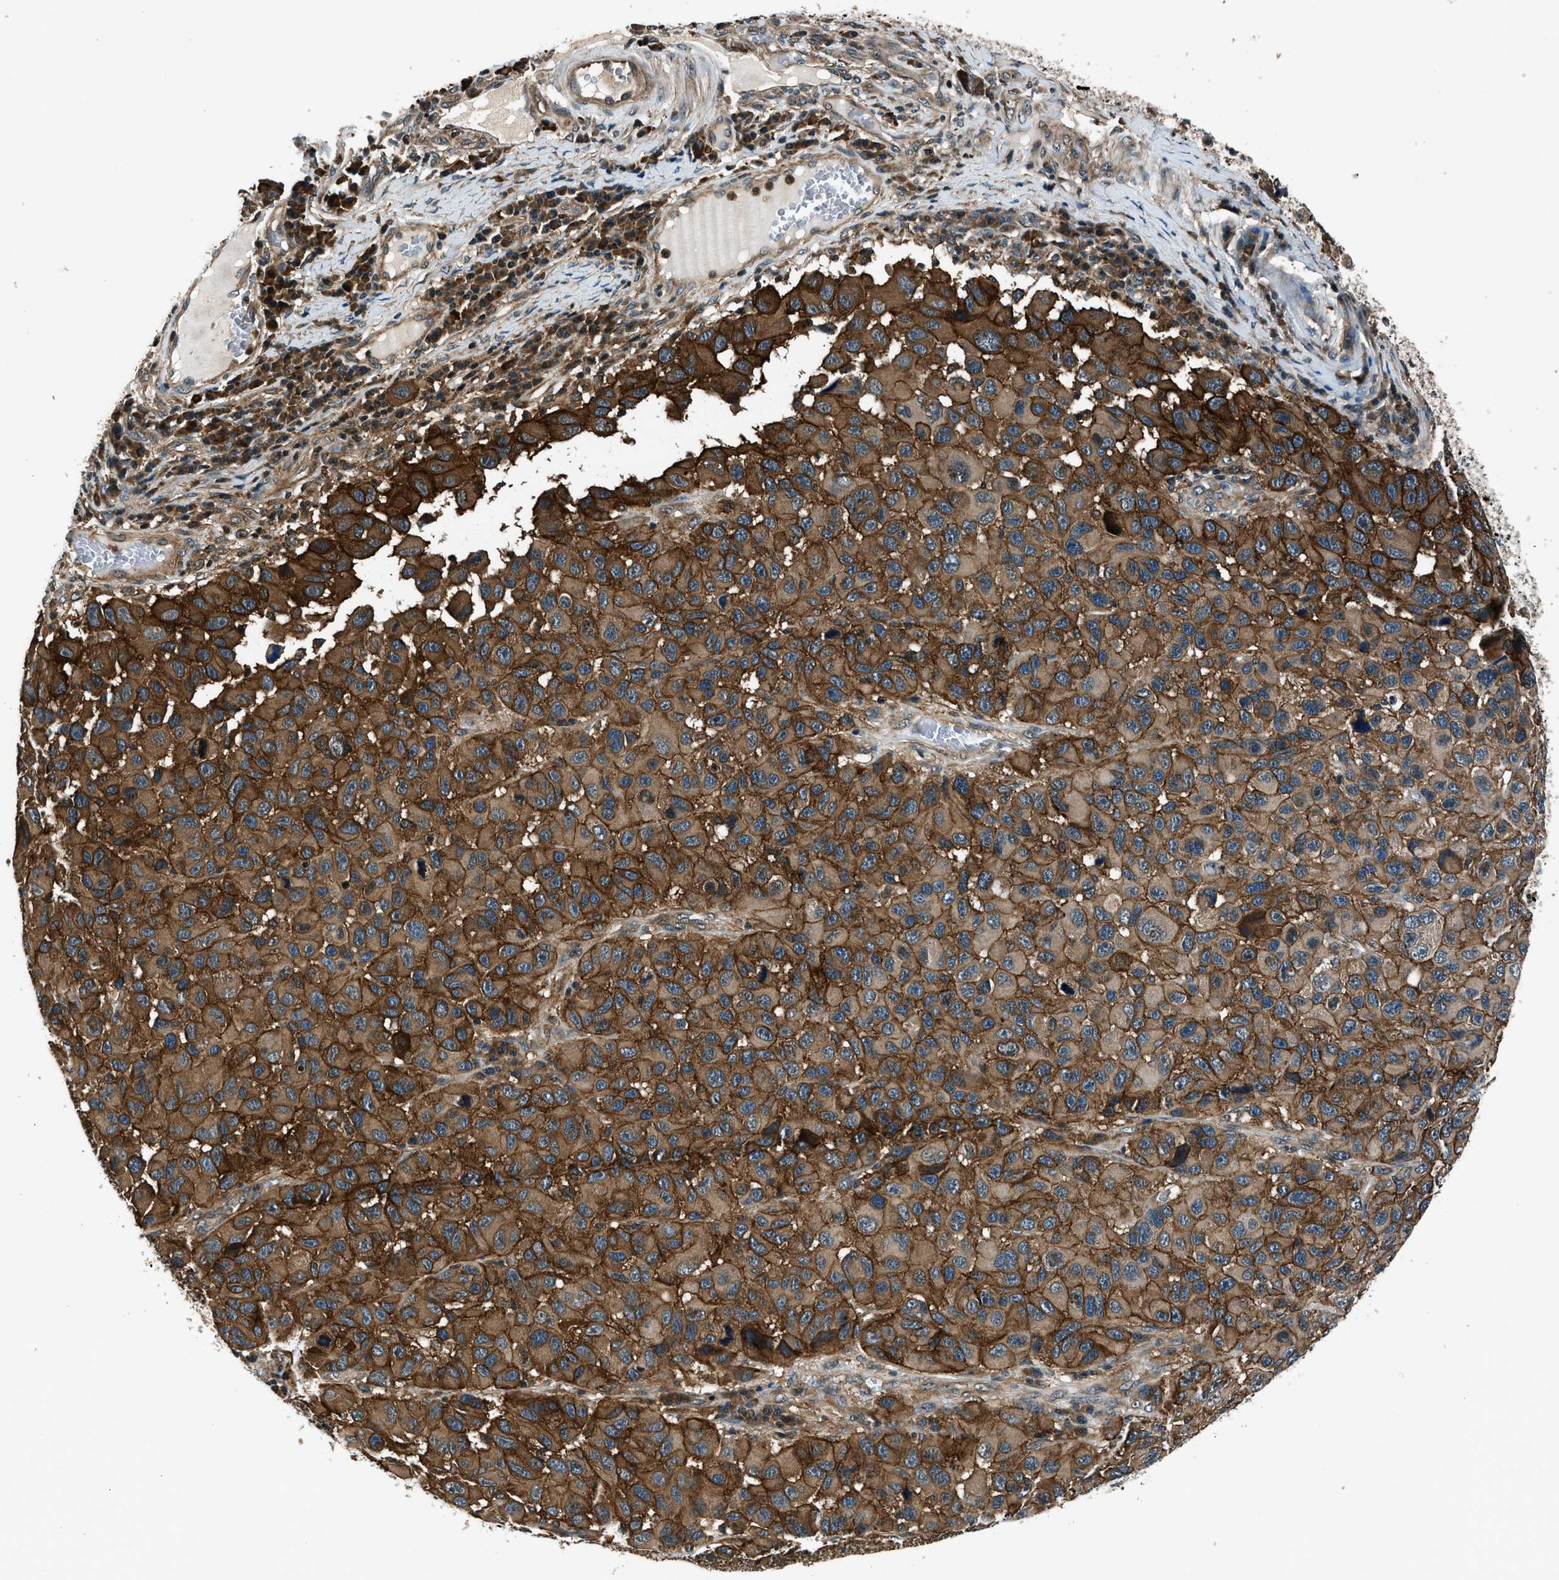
{"staining": {"intensity": "strong", "quantity": ">75%", "location": "cytoplasmic/membranous"}, "tissue": "melanoma", "cell_type": "Tumor cells", "image_type": "cancer", "snomed": [{"axis": "morphology", "description": "Malignant melanoma, NOS"}, {"axis": "topography", "description": "Skin"}], "caption": "Melanoma tissue shows strong cytoplasmic/membranous positivity in about >75% of tumor cells, visualized by immunohistochemistry.", "gene": "ARHGEF11", "patient": {"sex": "male", "age": 53}}